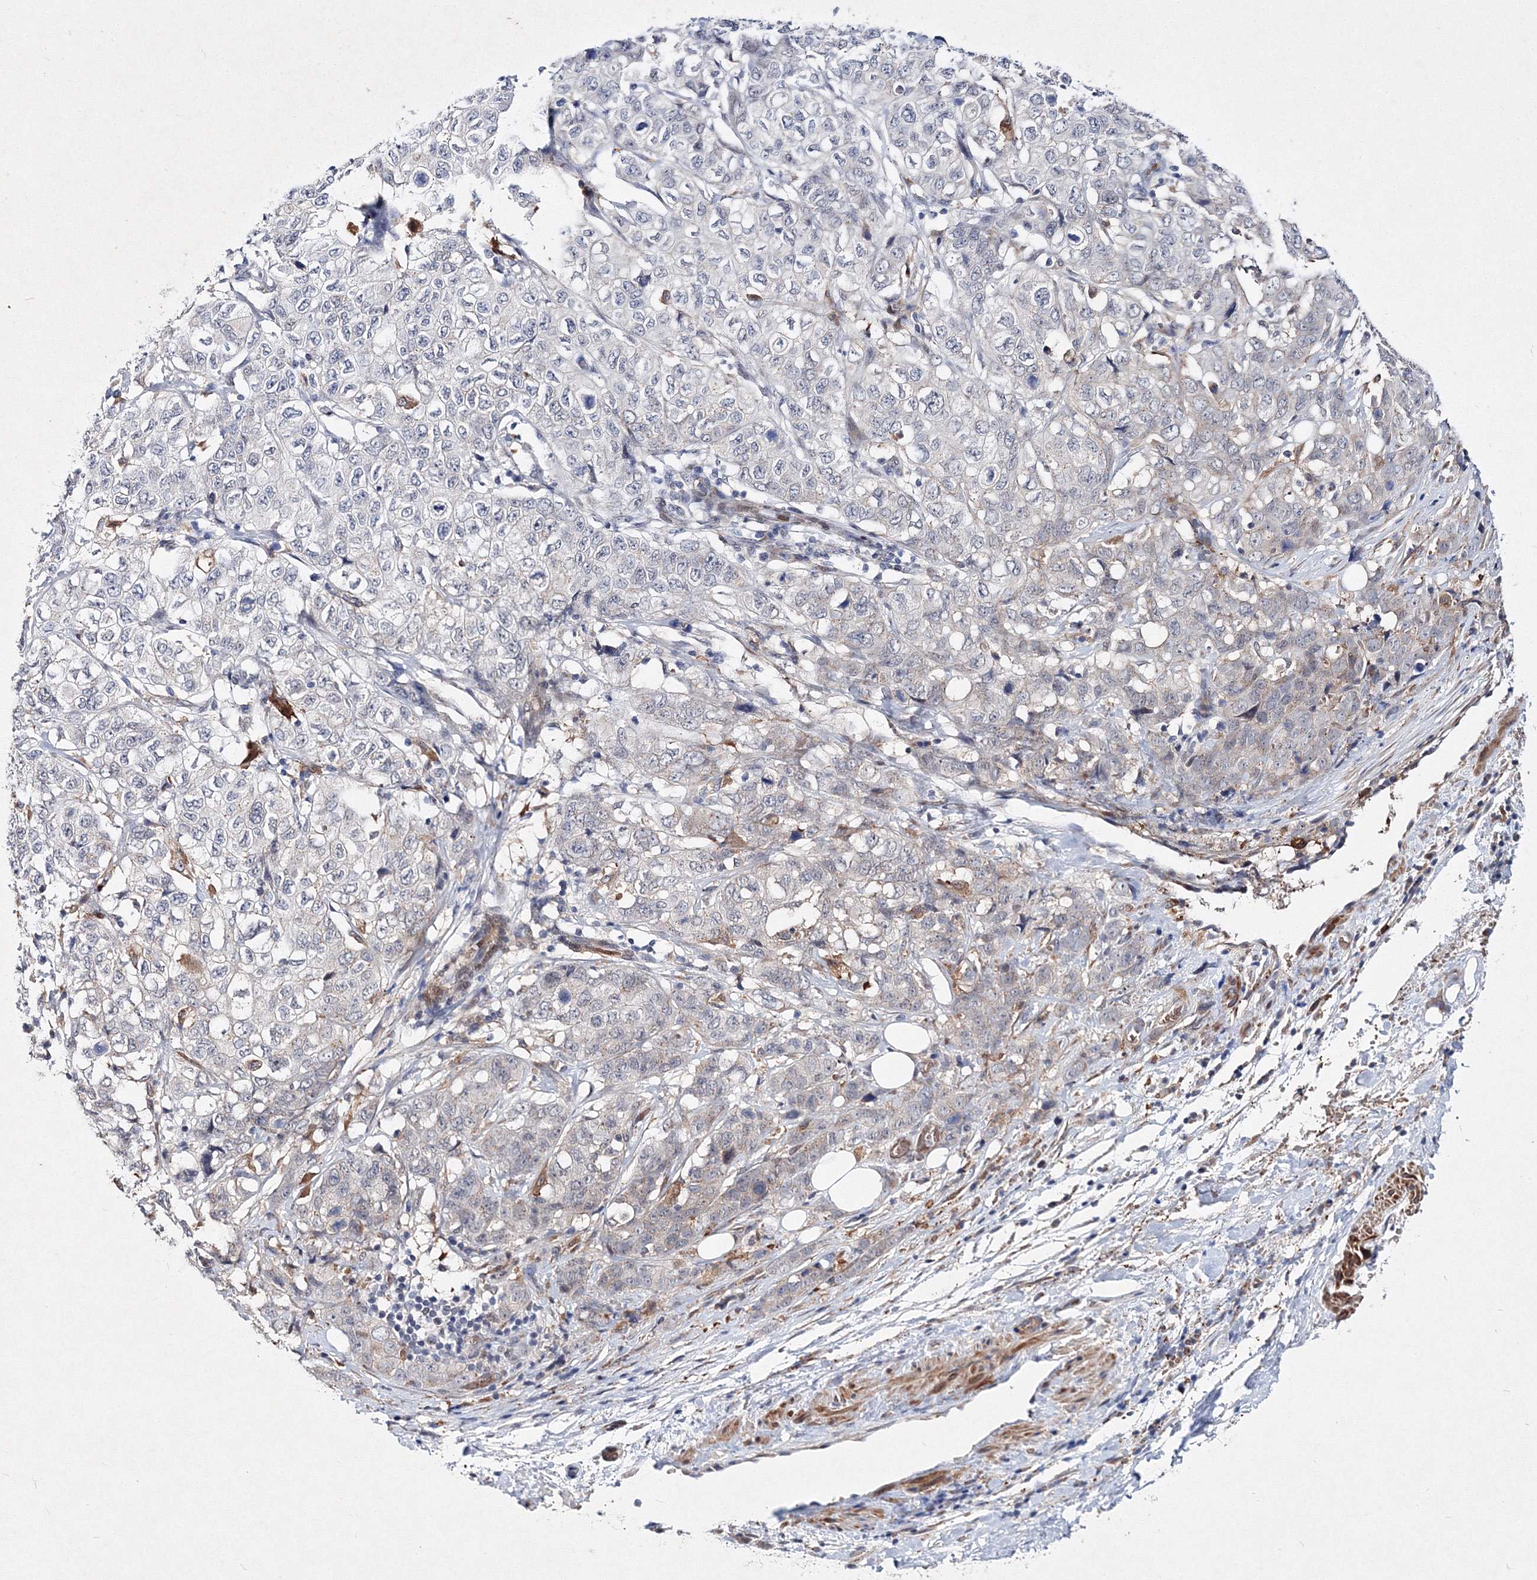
{"staining": {"intensity": "negative", "quantity": "none", "location": "none"}, "tissue": "stomach cancer", "cell_type": "Tumor cells", "image_type": "cancer", "snomed": [{"axis": "morphology", "description": "Adenocarcinoma, NOS"}, {"axis": "topography", "description": "Stomach"}], "caption": "The histopathology image displays no significant positivity in tumor cells of stomach cancer (adenocarcinoma).", "gene": "C11orf52", "patient": {"sex": "male", "age": 48}}